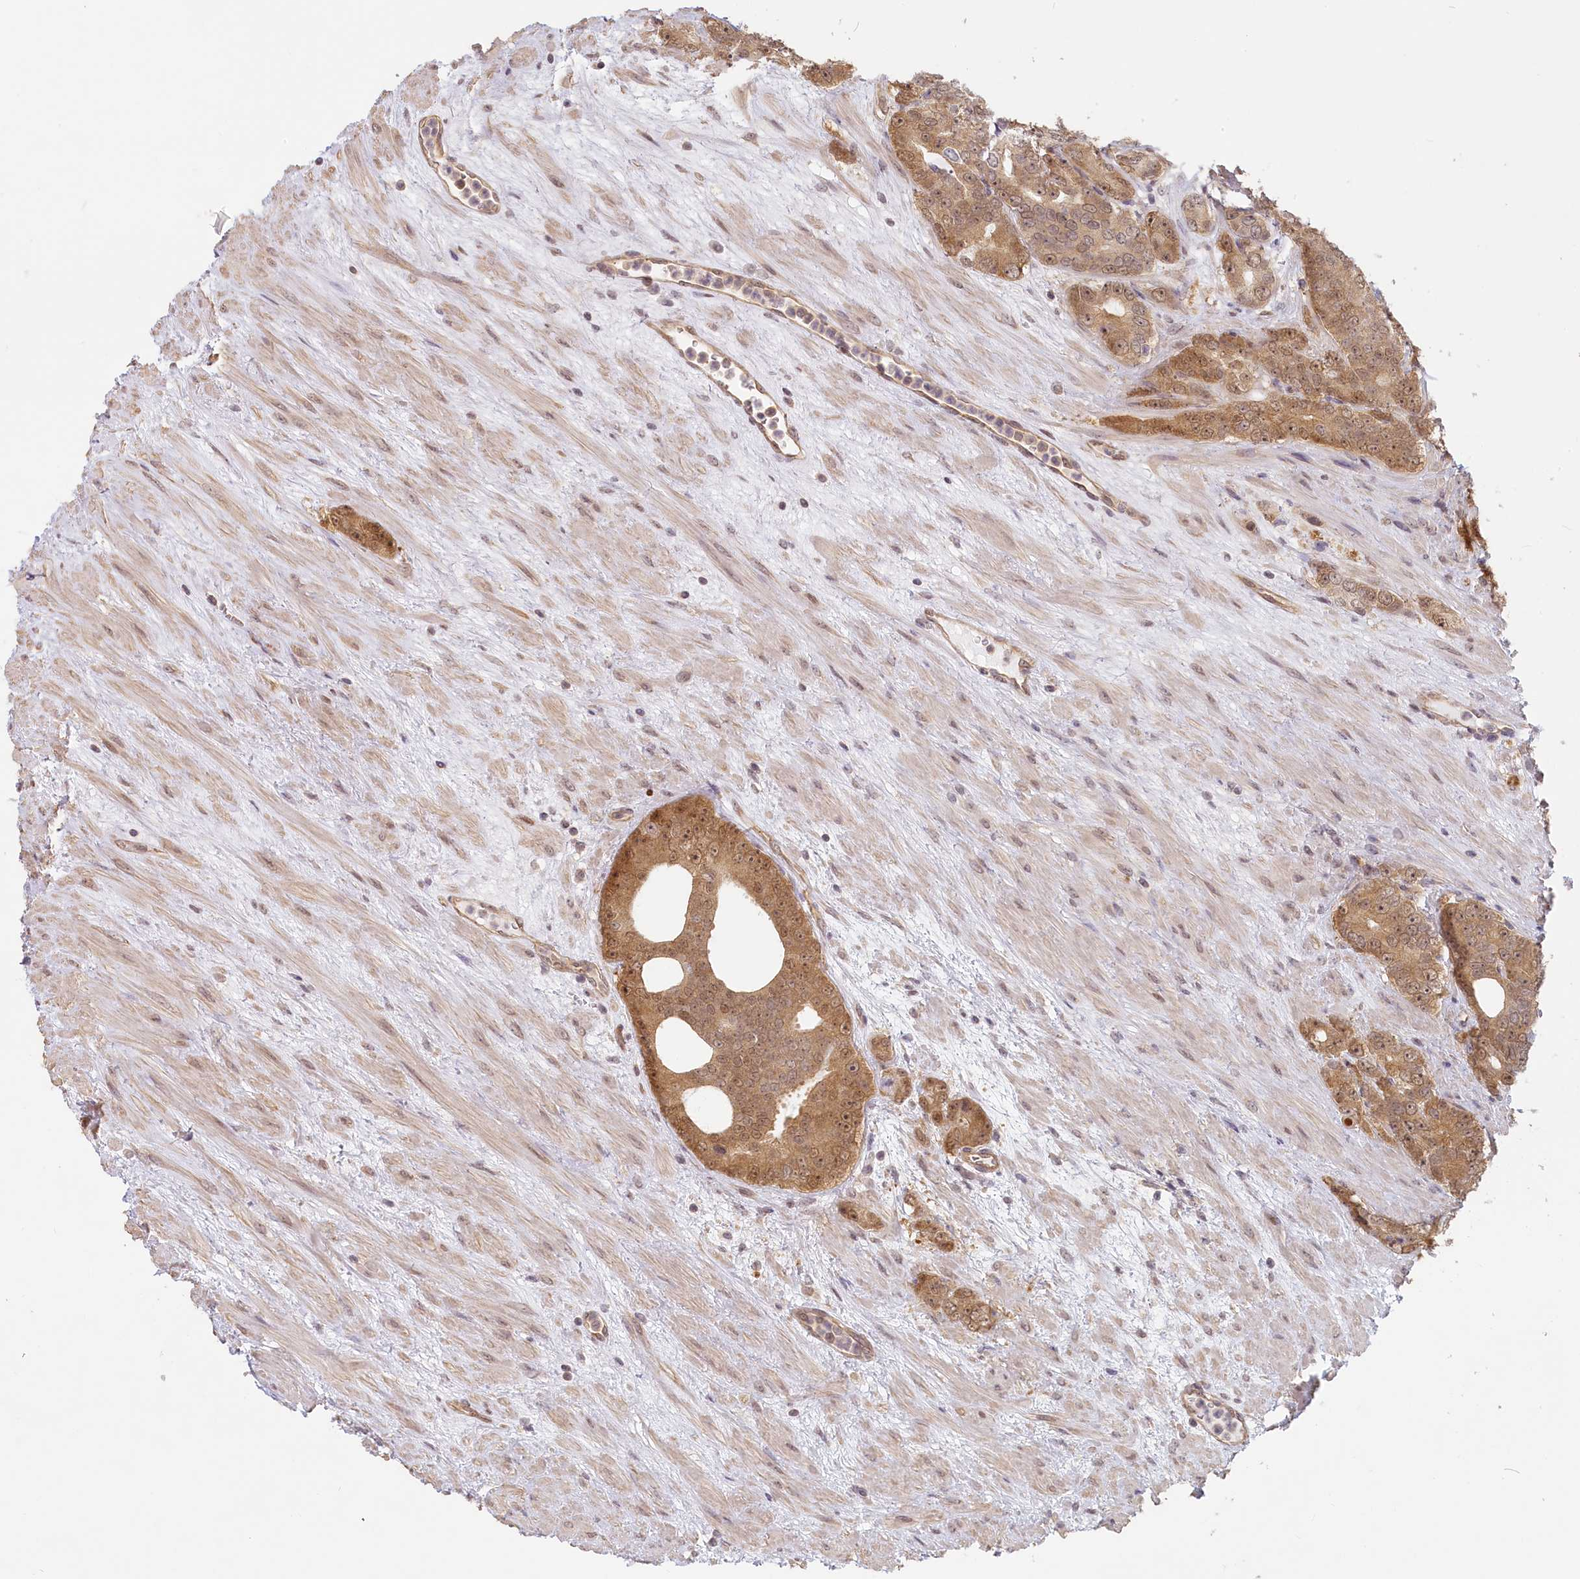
{"staining": {"intensity": "moderate", "quantity": ">75%", "location": "cytoplasmic/membranous,nuclear"}, "tissue": "prostate cancer", "cell_type": "Tumor cells", "image_type": "cancer", "snomed": [{"axis": "morphology", "description": "Adenocarcinoma, High grade"}, {"axis": "topography", "description": "Prostate"}], "caption": "A micrograph of human high-grade adenocarcinoma (prostate) stained for a protein exhibits moderate cytoplasmic/membranous and nuclear brown staining in tumor cells.", "gene": "C19orf44", "patient": {"sex": "male", "age": 64}}